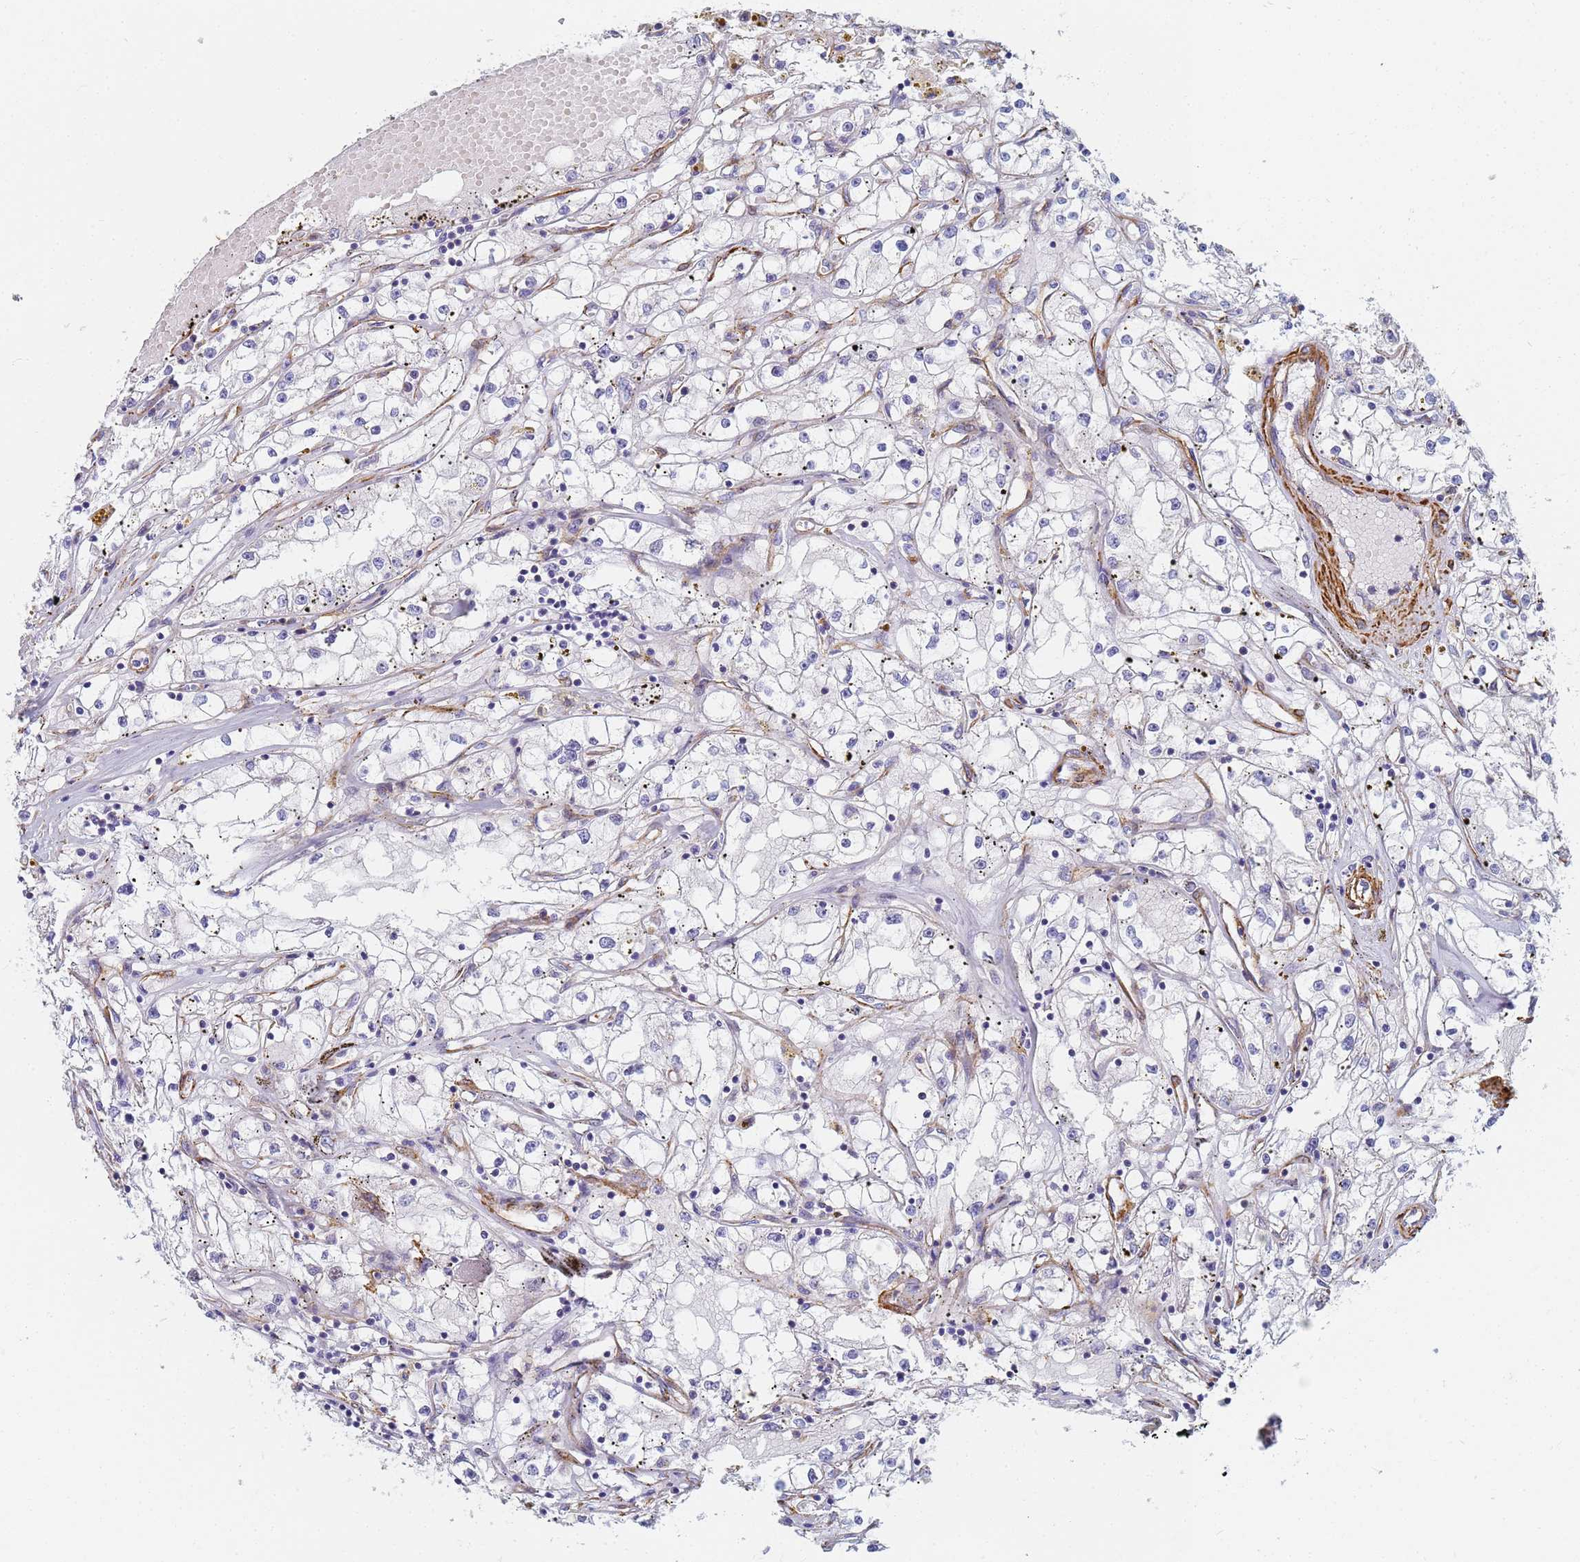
{"staining": {"intensity": "negative", "quantity": "none", "location": "none"}, "tissue": "renal cancer", "cell_type": "Tumor cells", "image_type": "cancer", "snomed": [{"axis": "morphology", "description": "Adenocarcinoma, NOS"}, {"axis": "topography", "description": "Kidney"}], "caption": "Histopathology image shows no significant protein positivity in tumor cells of renal adenocarcinoma.", "gene": "TPM1", "patient": {"sex": "male", "age": 56}}